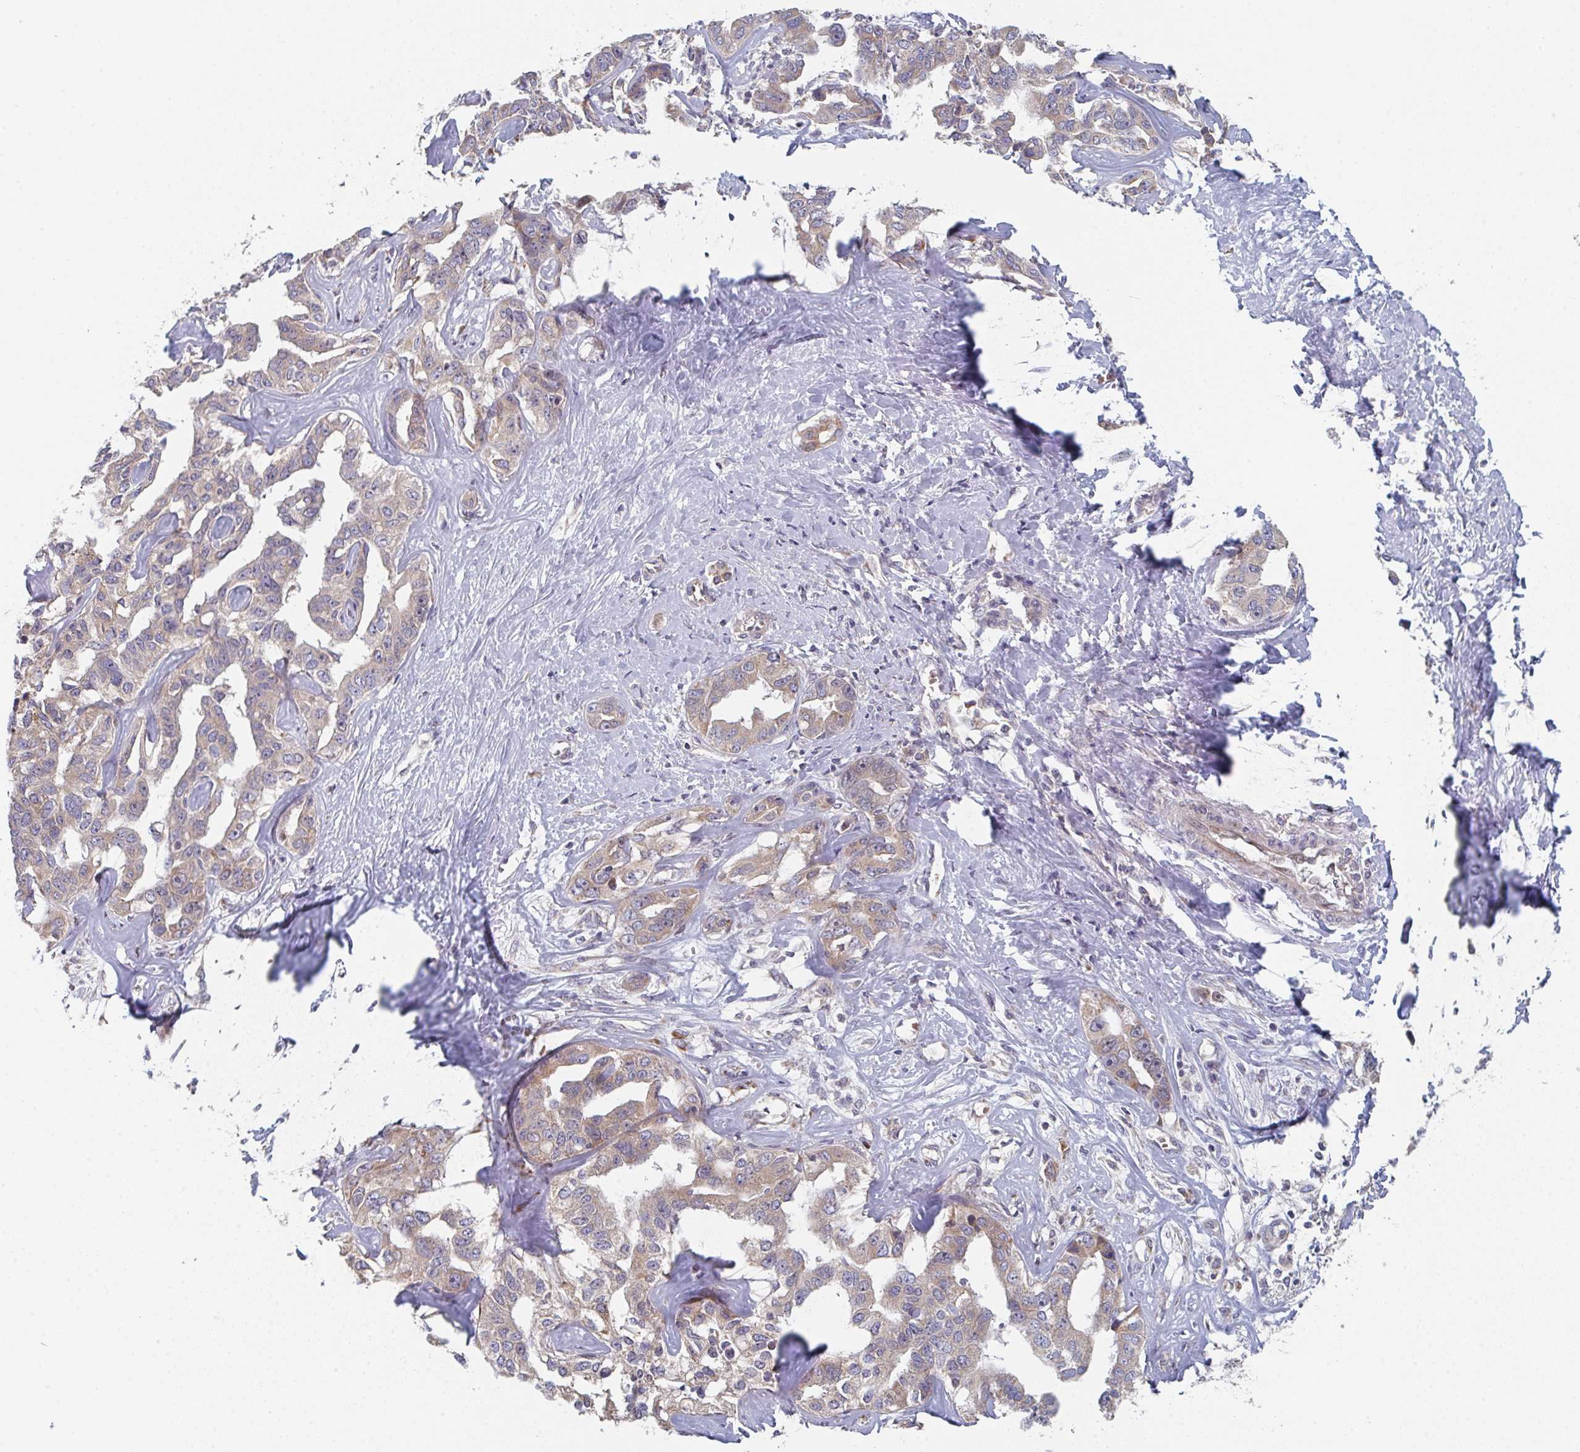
{"staining": {"intensity": "weak", "quantity": "<25%", "location": "cytoplasmic/membranous"}, "tissue": "liver cancer", "cell_type": "Tumor cells", "image_type": "cancer", "snomed": [{"axis": "morphology", "description": "Cholangiocarcinoma"}, {"axis": "topography", "description": "Liver"}], "caption": "An image of human liver cholangiocarcinoma is negative for staining in tumor cells.", "gene": "ELOVL1", "patient": {"sex": "male", "age": 59}}